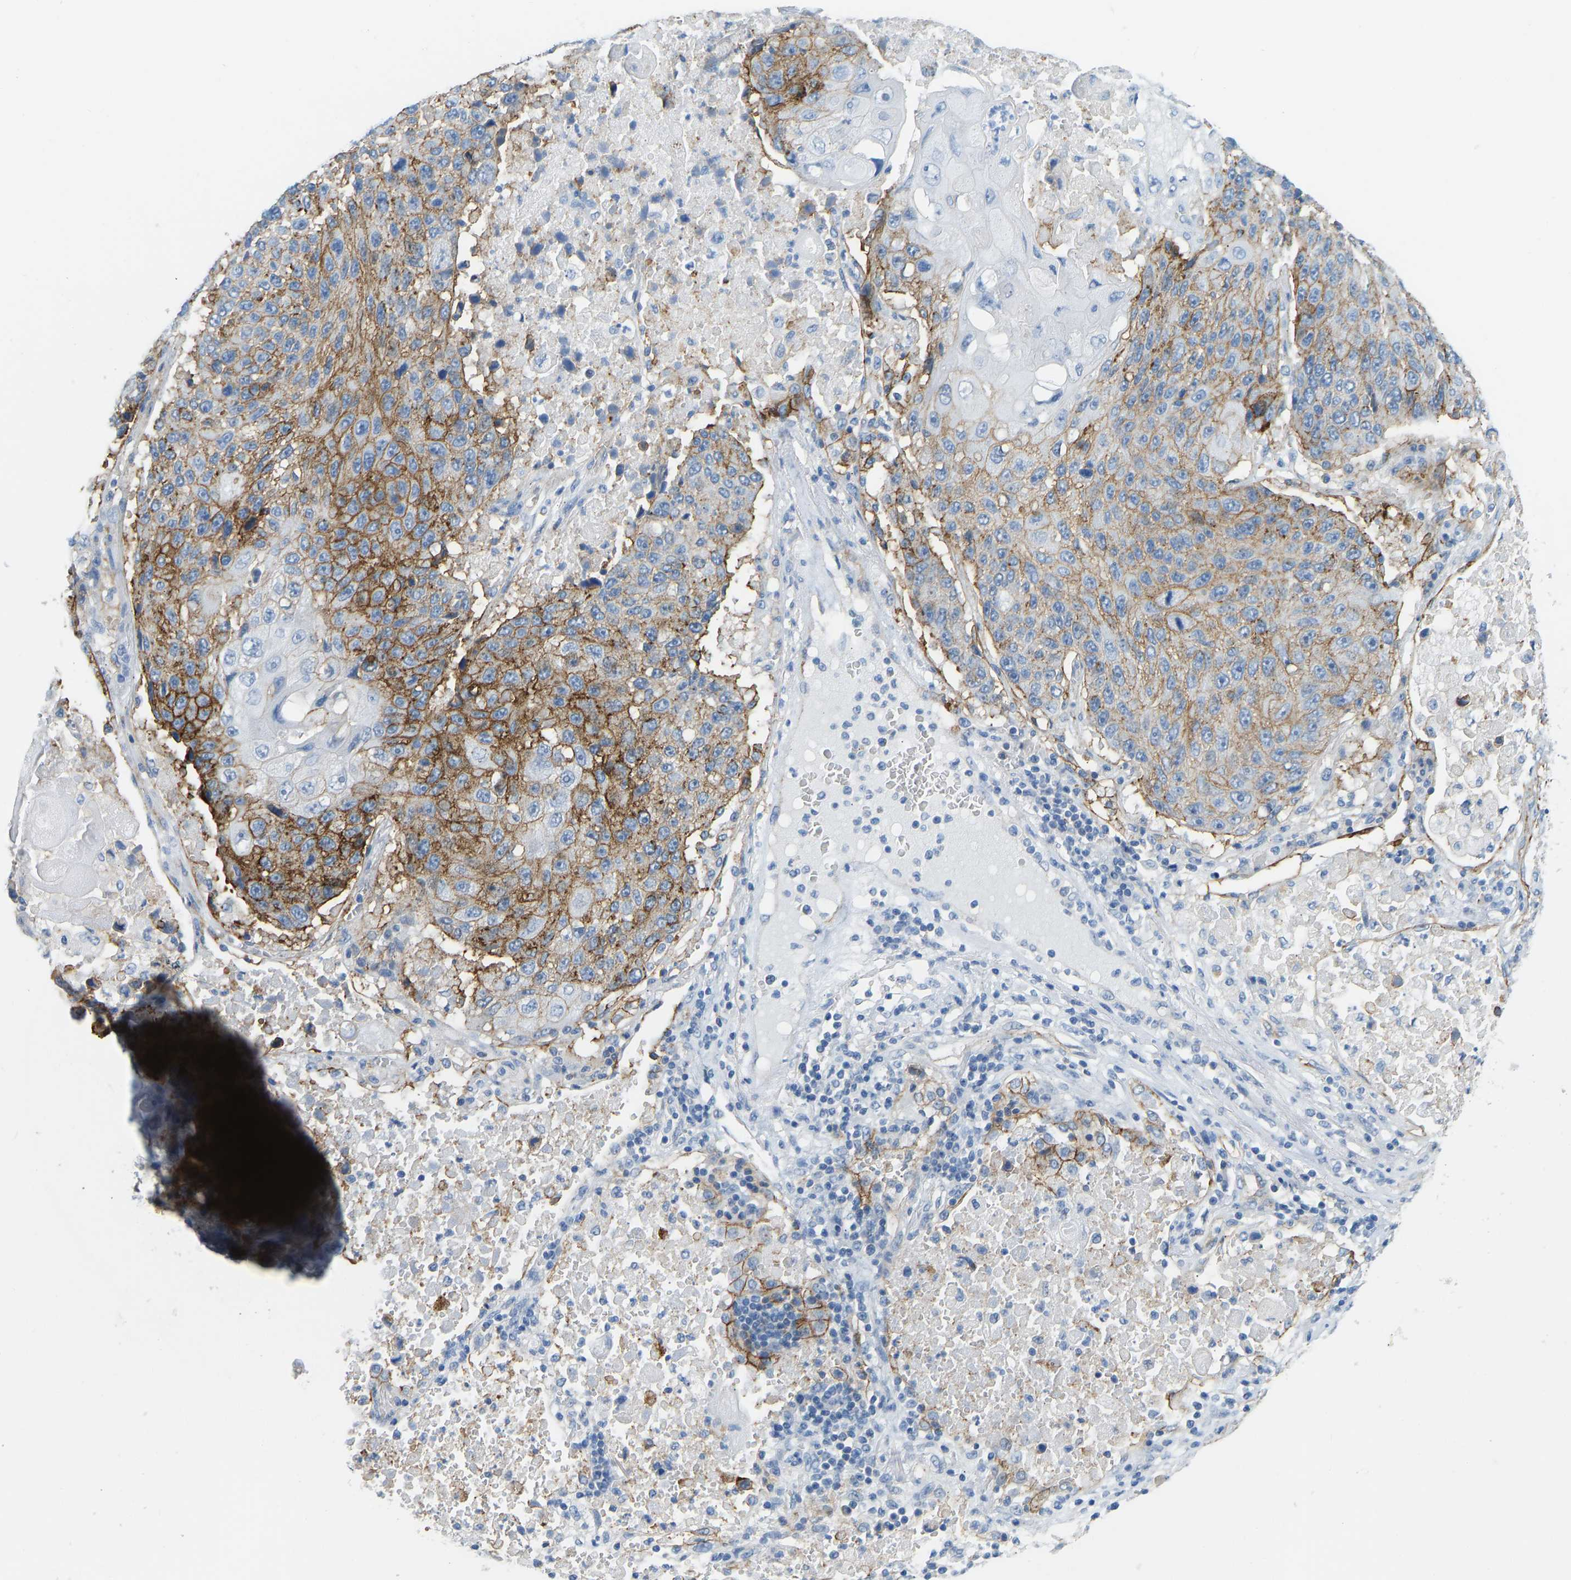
{"staining": {"intensity": "strong", "quantity": ">75%", "location": "cytoplasmic/membranous"}, "tissue": "lung cancer", "cell_type": "Tumor cells", "image_type": "cancer", "snomed": [{"axis": "morphology", "description": "Squamous cell carcinoma, NOS"}, {"axis": "topography", "description": "Lung"}], "caption": "High-power microscopy captured an immunohistochemistry (IHC) micrograph of lung cancer, revealing strong cytoplasmic/membranous positivity in about >75% of tumor cells. (DAB IHC with brightfield microscopy, high magnification).", "gene": "ATP1A1", "patient": {"sex": "male", "age": 61}}